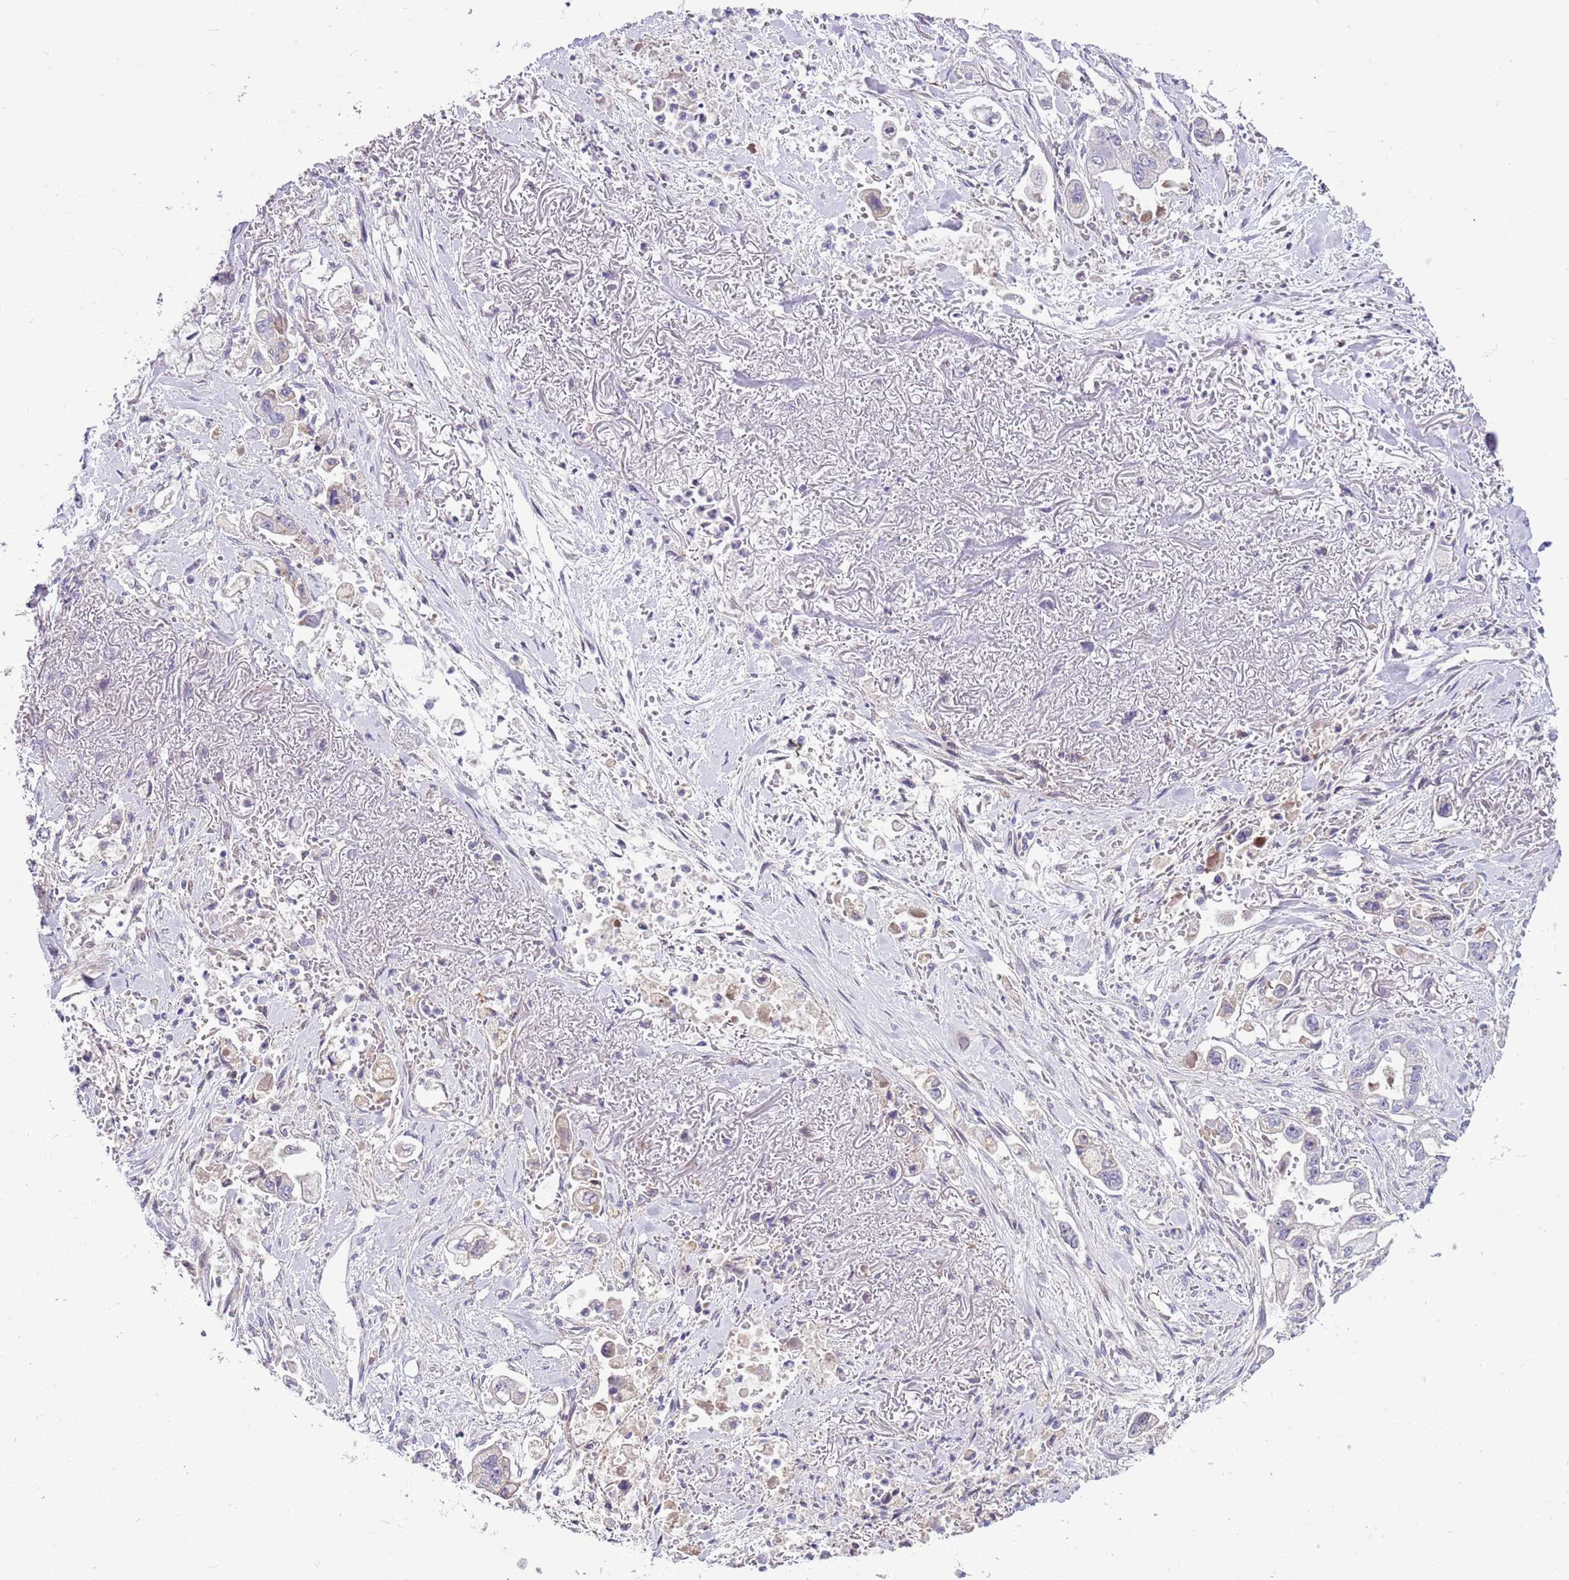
{"staining": {"intensity": "negative", "quantity": "none", "location": "none"}, "tissue": "stomach cancer", "cell_type": "Tumor cells", "image_type": "cancer", "snomed": [{"axis": "morphology", "description": "Adenocarcinoma, NOS"}, {"axis": "topography", "description": "Stomach"}], "caption": "The immunohistochemistry histopathology image has no significant expression in tumor cells of stomach cancer tissue.", "gene": "FBRSL1", "patient": {"sex": "male", "age": 62}}